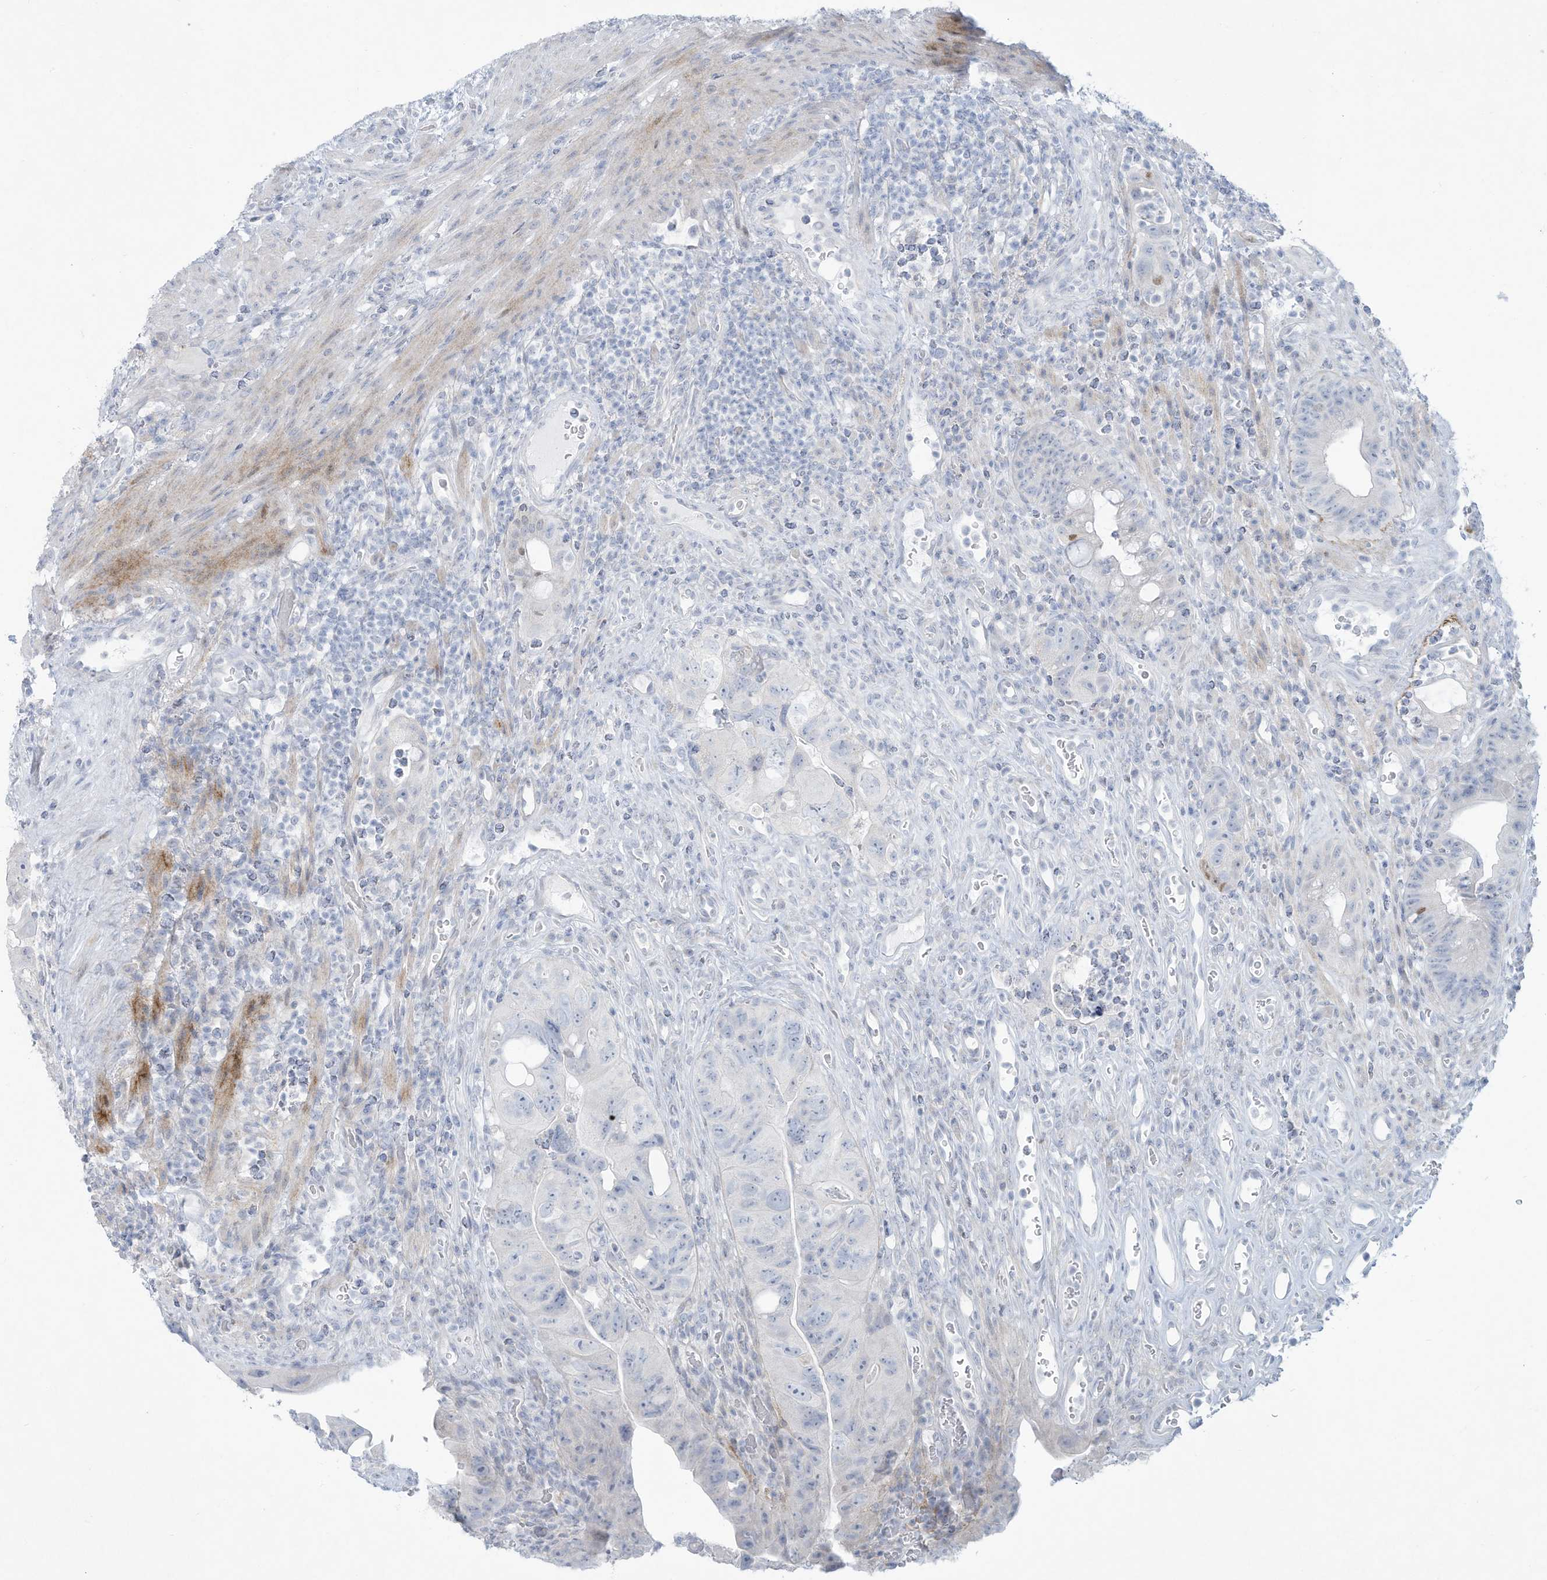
{"staining": {"intensity": "negative", "quantity": "none", "location": "none"}, "tissue": "colorectal cancer", "cell_type": "Tumor cells", "image_type": "cancer", "snomed": [{"axis": "morphology", "description": "Adenocarcinoma, NOS"}, {"axis": "topography", "description": "Rectum"}], "caption": "Immunohistochemistry histopathology image of colorectal cancer (adenocarcinoma) stained for a protein (brown), which demonstrates no staining in tumor cells.", "gene": "PAX6", "patient": {"sex": "male", "age": 59}}